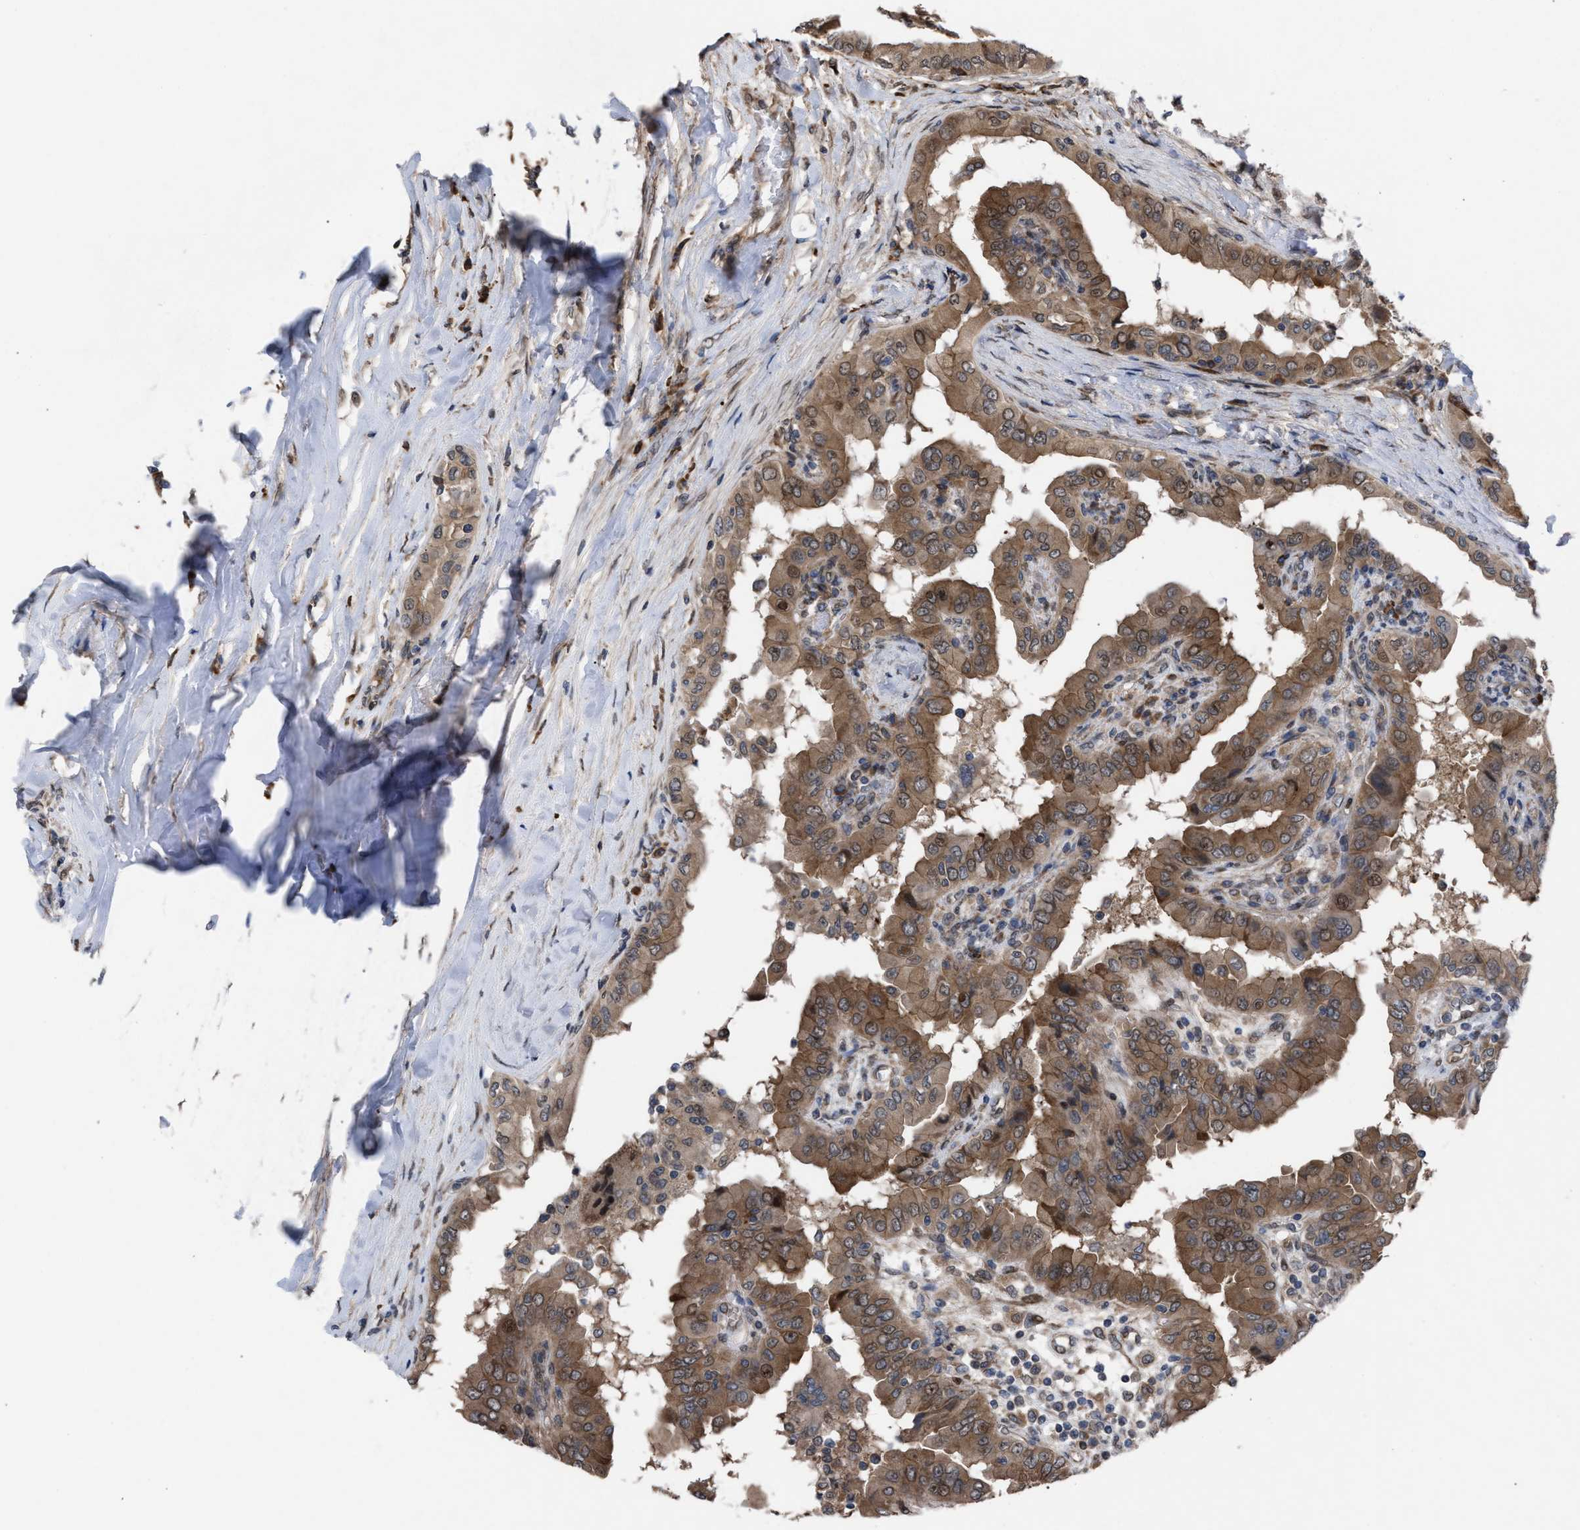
{"staining": {"intensity": "moderate", "quantity": ">75%", "location": "cytoplasmic/membranous"}, "tissue": "thyroid cancer", "cell_type": "Tumor cells", "image_type": "cancer", "snomed": [{"axis": "morphology", "description": "Papillary adenocarcinoma, NOS"}, {"axis": "topography", "description": "Thyroid gland"}], "caption": "An image of thyroid papillary adenocarcinoma stained for a protein shows moderate cytoplasmic/membranous brown staining in tumor cells.", "gene": "TP53BP2", "patient": {"sex": "male", "age": 33}}